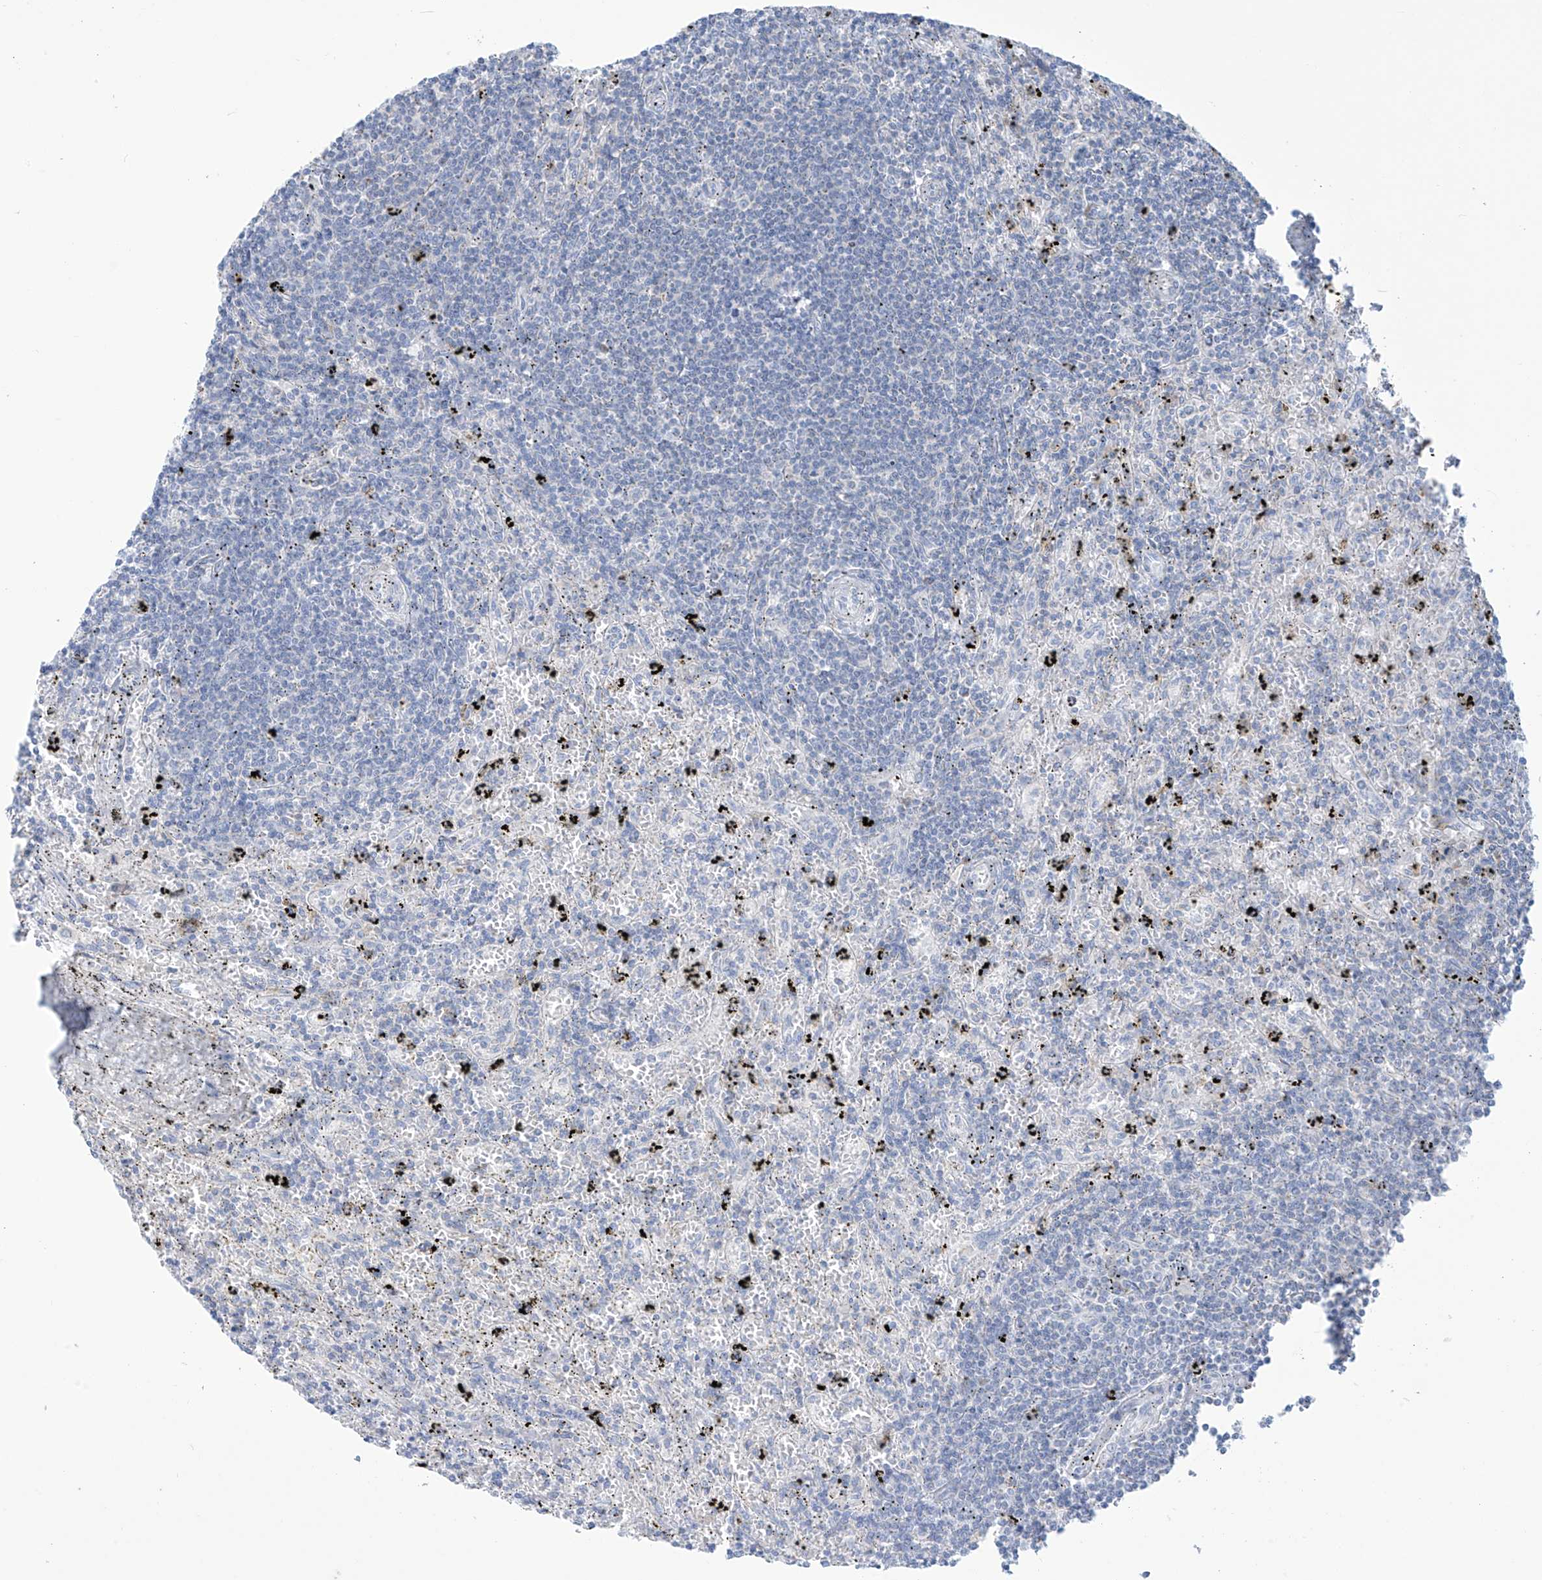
{"staining": {"intensity": "negative", "quantity": "none", "location": "none"}, "tissue": "lymphoma", "cell_type": "Tumor cells", "image_type": "cancer", "snomed": [{"axis": "morphology", "description": "Malignant lymphoma, non-Hodgkin's type, Low grade"}, {"axis": "topography", "description": "Spleen"}], "caption": "Protein analysis of low-grade malignant lymphoma, non-Hodgkin's type shows no significant staining in tumor cells. Brightfield microscopy of immunohistochemistry stained with DAB (brown) and hematoxylin (blue), captured at high magnification.", "gene": "FABP2", "patient": {"sex": "male", "age": 76}}